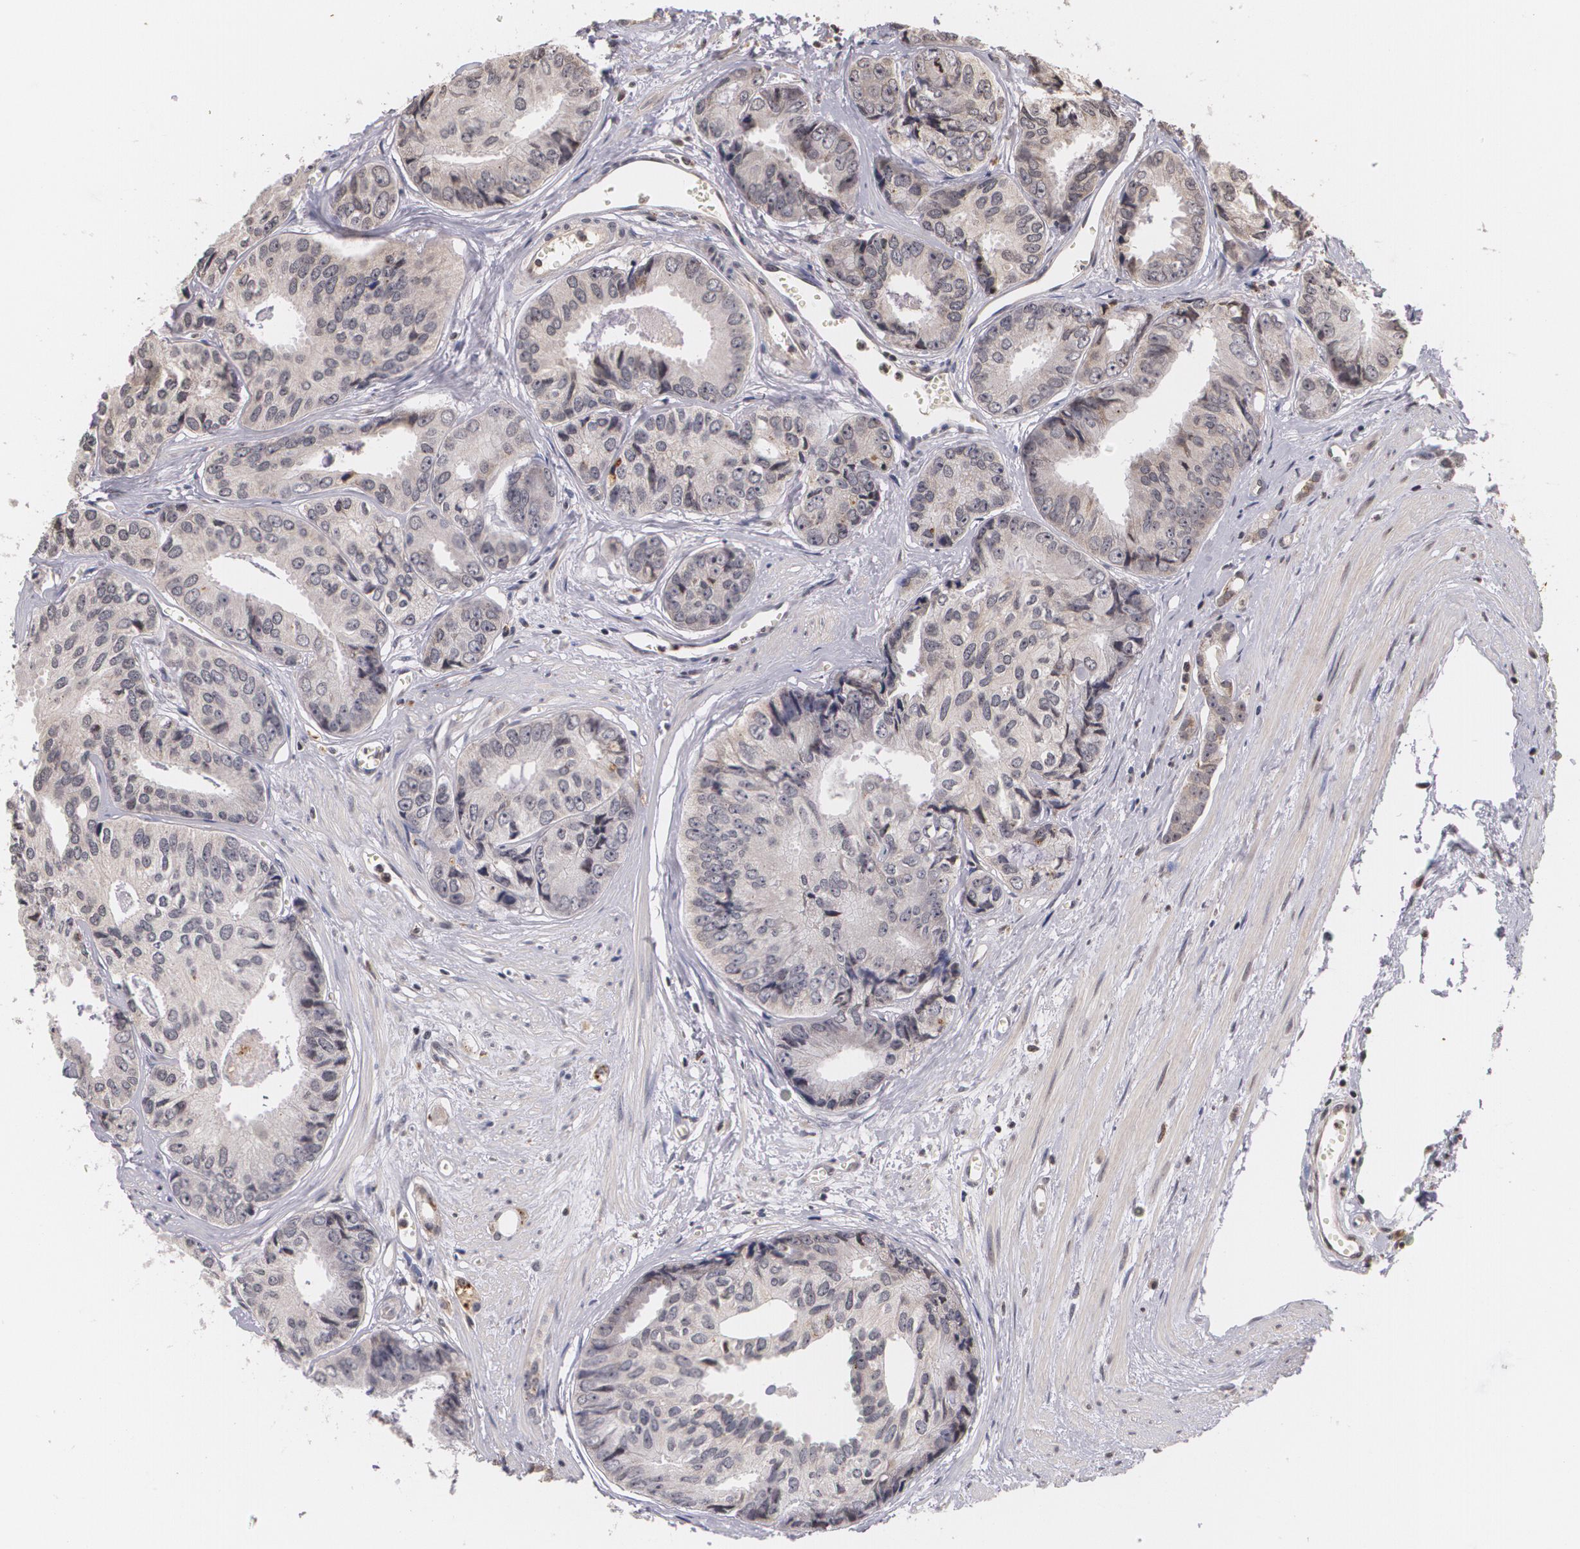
{"staining": {"intensity": "weak", "quantity": ">75%", "location": "cytoplasmic/membranous"}, "tissue": "prostate cancer", "cell_type": "Tumor cells", "image_type": "cancer", "snomed": [{"axis": "morphology", "description": "Adenocarcinoma, High grade"}, {"axis": "topography", "description": "Prostate"}], "caption": "This is a micrograph of immunohistochemistry staining of prostate adenocarcinoma (high-grade), which shows weak expression in the cytoplasmic/membranous of tumor cells.", "gene": "VAV3", "patient": {"sex": "male", "age": 56}}